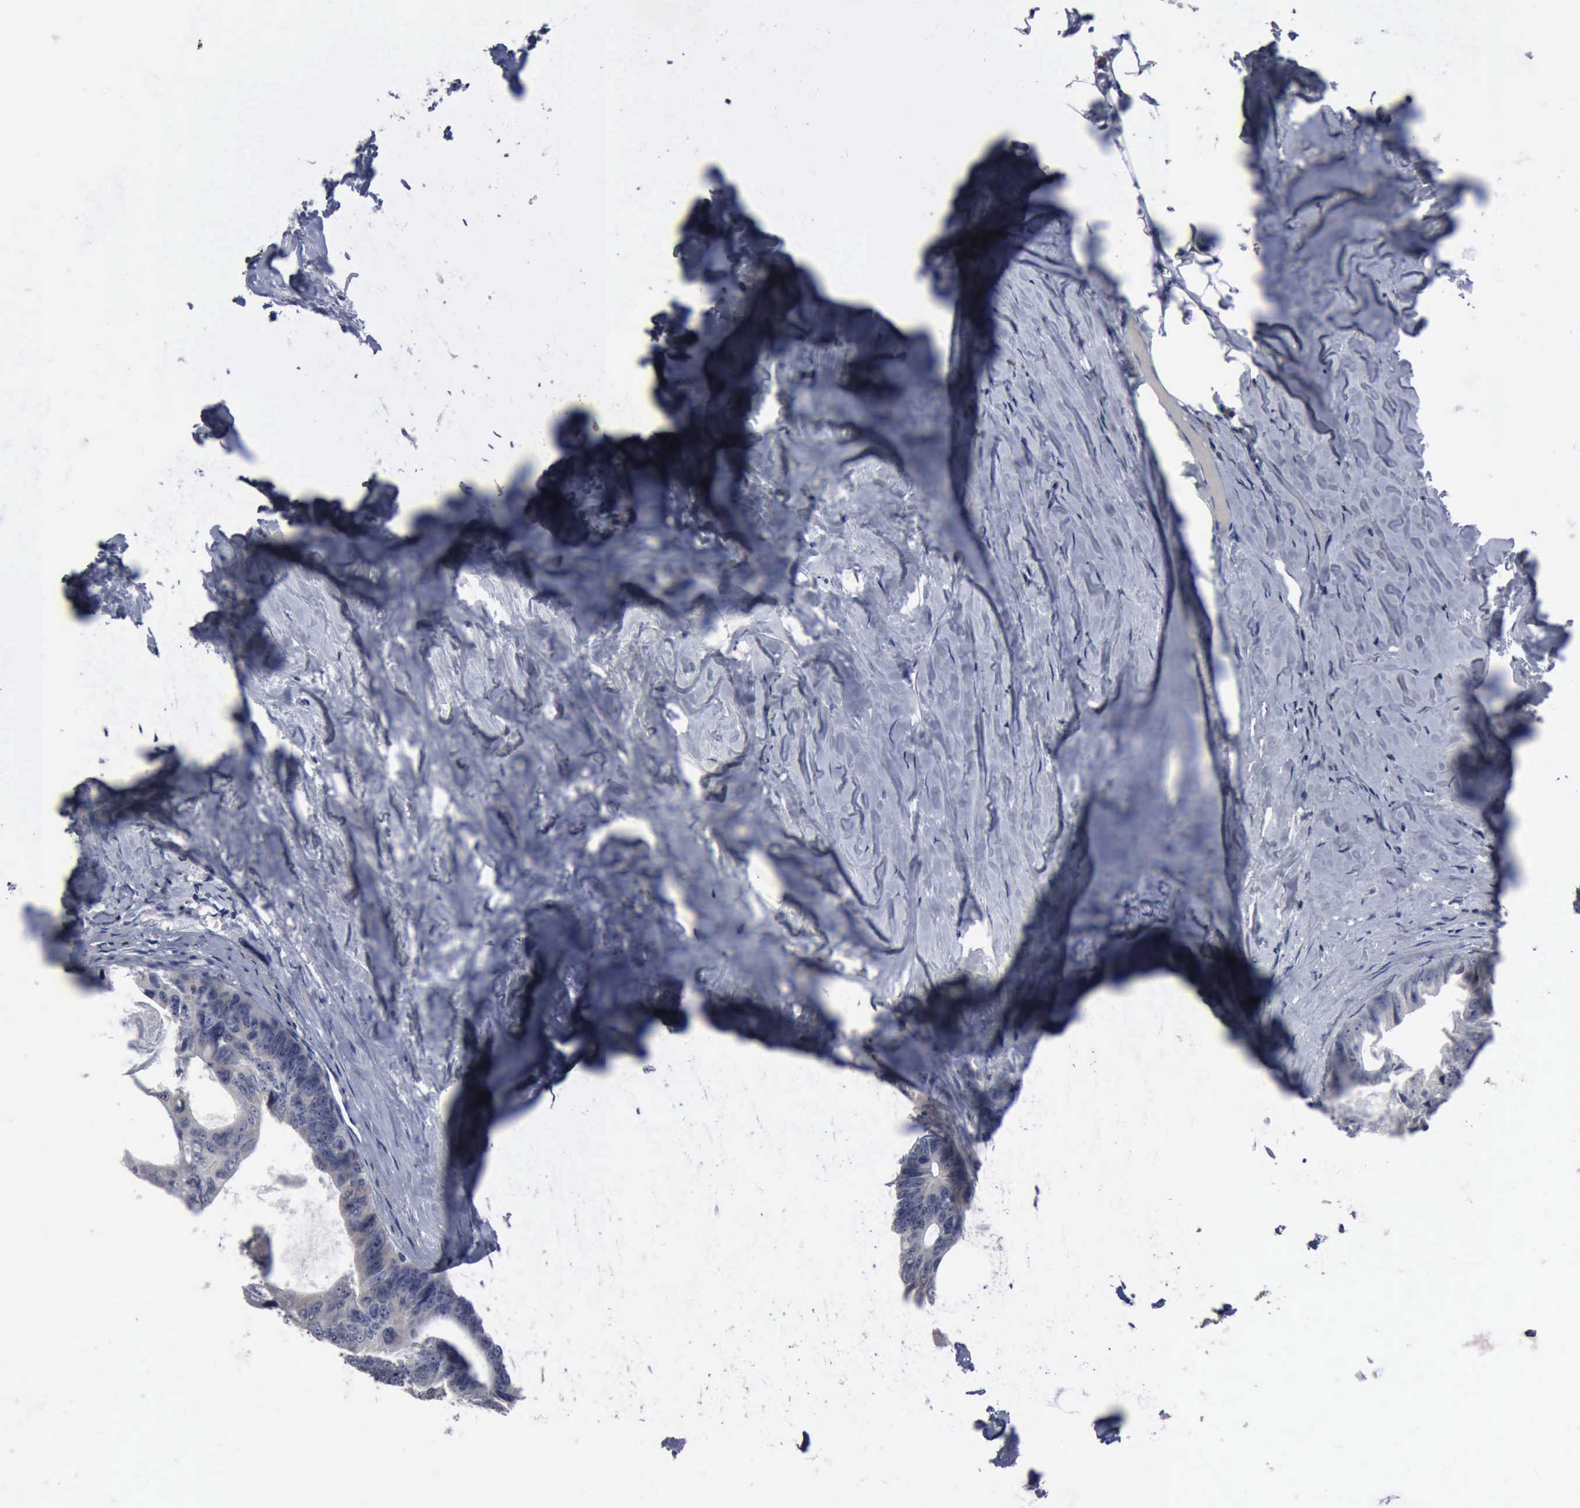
{"staining": {"intensity": "negative", "quantity": "none", "location": "none"}, "tissue": "colorectal cancer", "cell_type": "Tumor cells", "image_type": "cancer", "snomed": [{"axis": "morphology", "description": "Adenocarcinoma, NOS"}, {"axis": "topography", "description": "Colon"}], "caption": "Tumor cells are negative for protein expression in human adenocarcinoma (colorectal).", "gene": "MYO18B", "patient": {"sex": "female", "age": 55}}